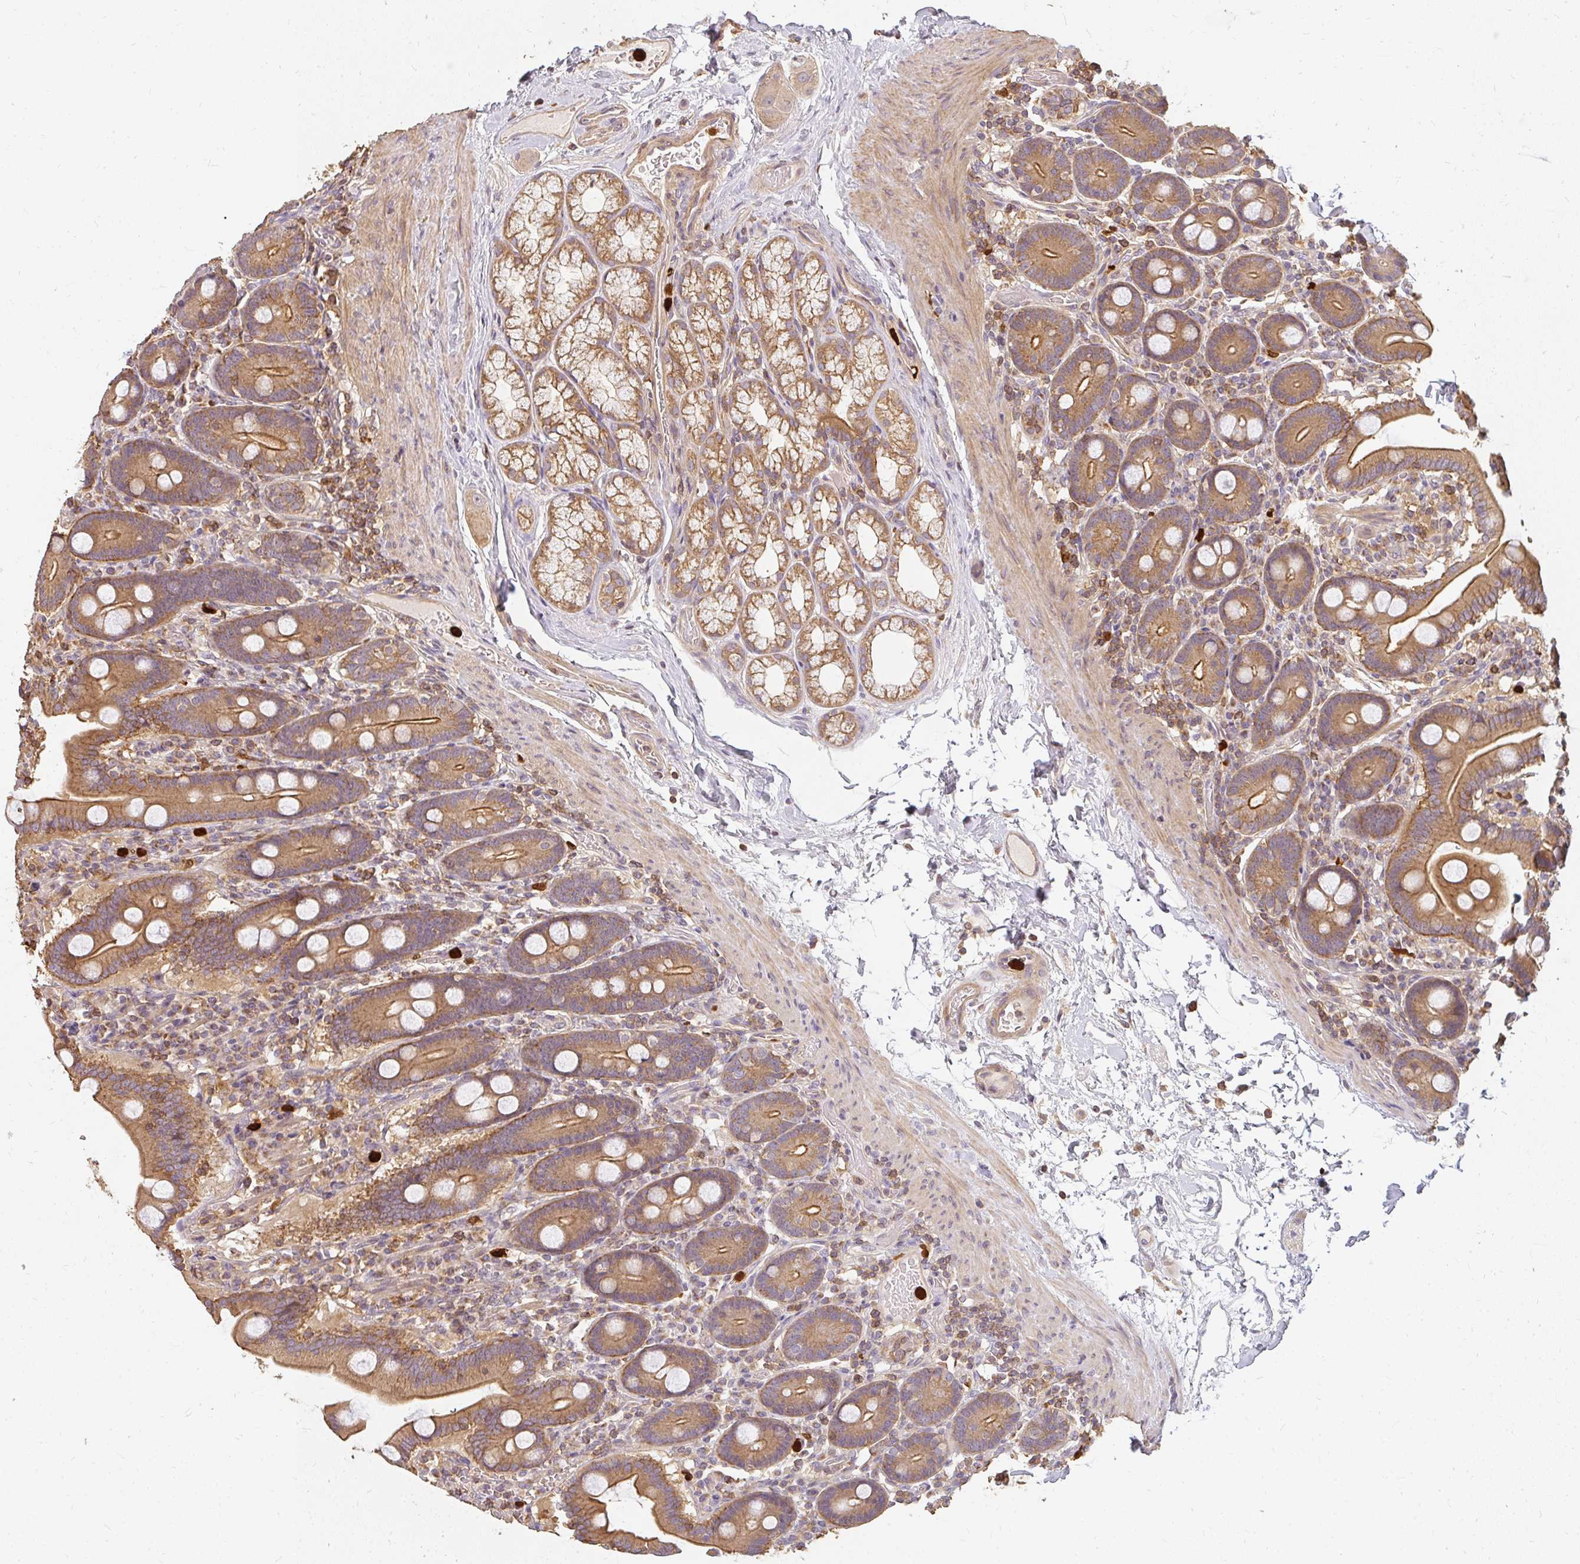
{"staining": {"intensity": "moderate", "quantity": ">75%", "location": "cytoplasmic/membranous"}, "tissue": "duodenum", "cell_type": "Glandular cells", "image_type": "normal", "snomed": [{"axis": "morphology", "description": "Normal tissue, NOS"}, {"axis": "topography", "description": "Duodenum"}], "caption": "IHC of unremarkable duodenum displays medium levels of moderate cytoplasmic/membranous staining in about >75% of glandular cells. (IHC, brightfield microscopy, high magnification).", "gene": "CNTRL", "patient": {"sex": "male", "age": 55}}